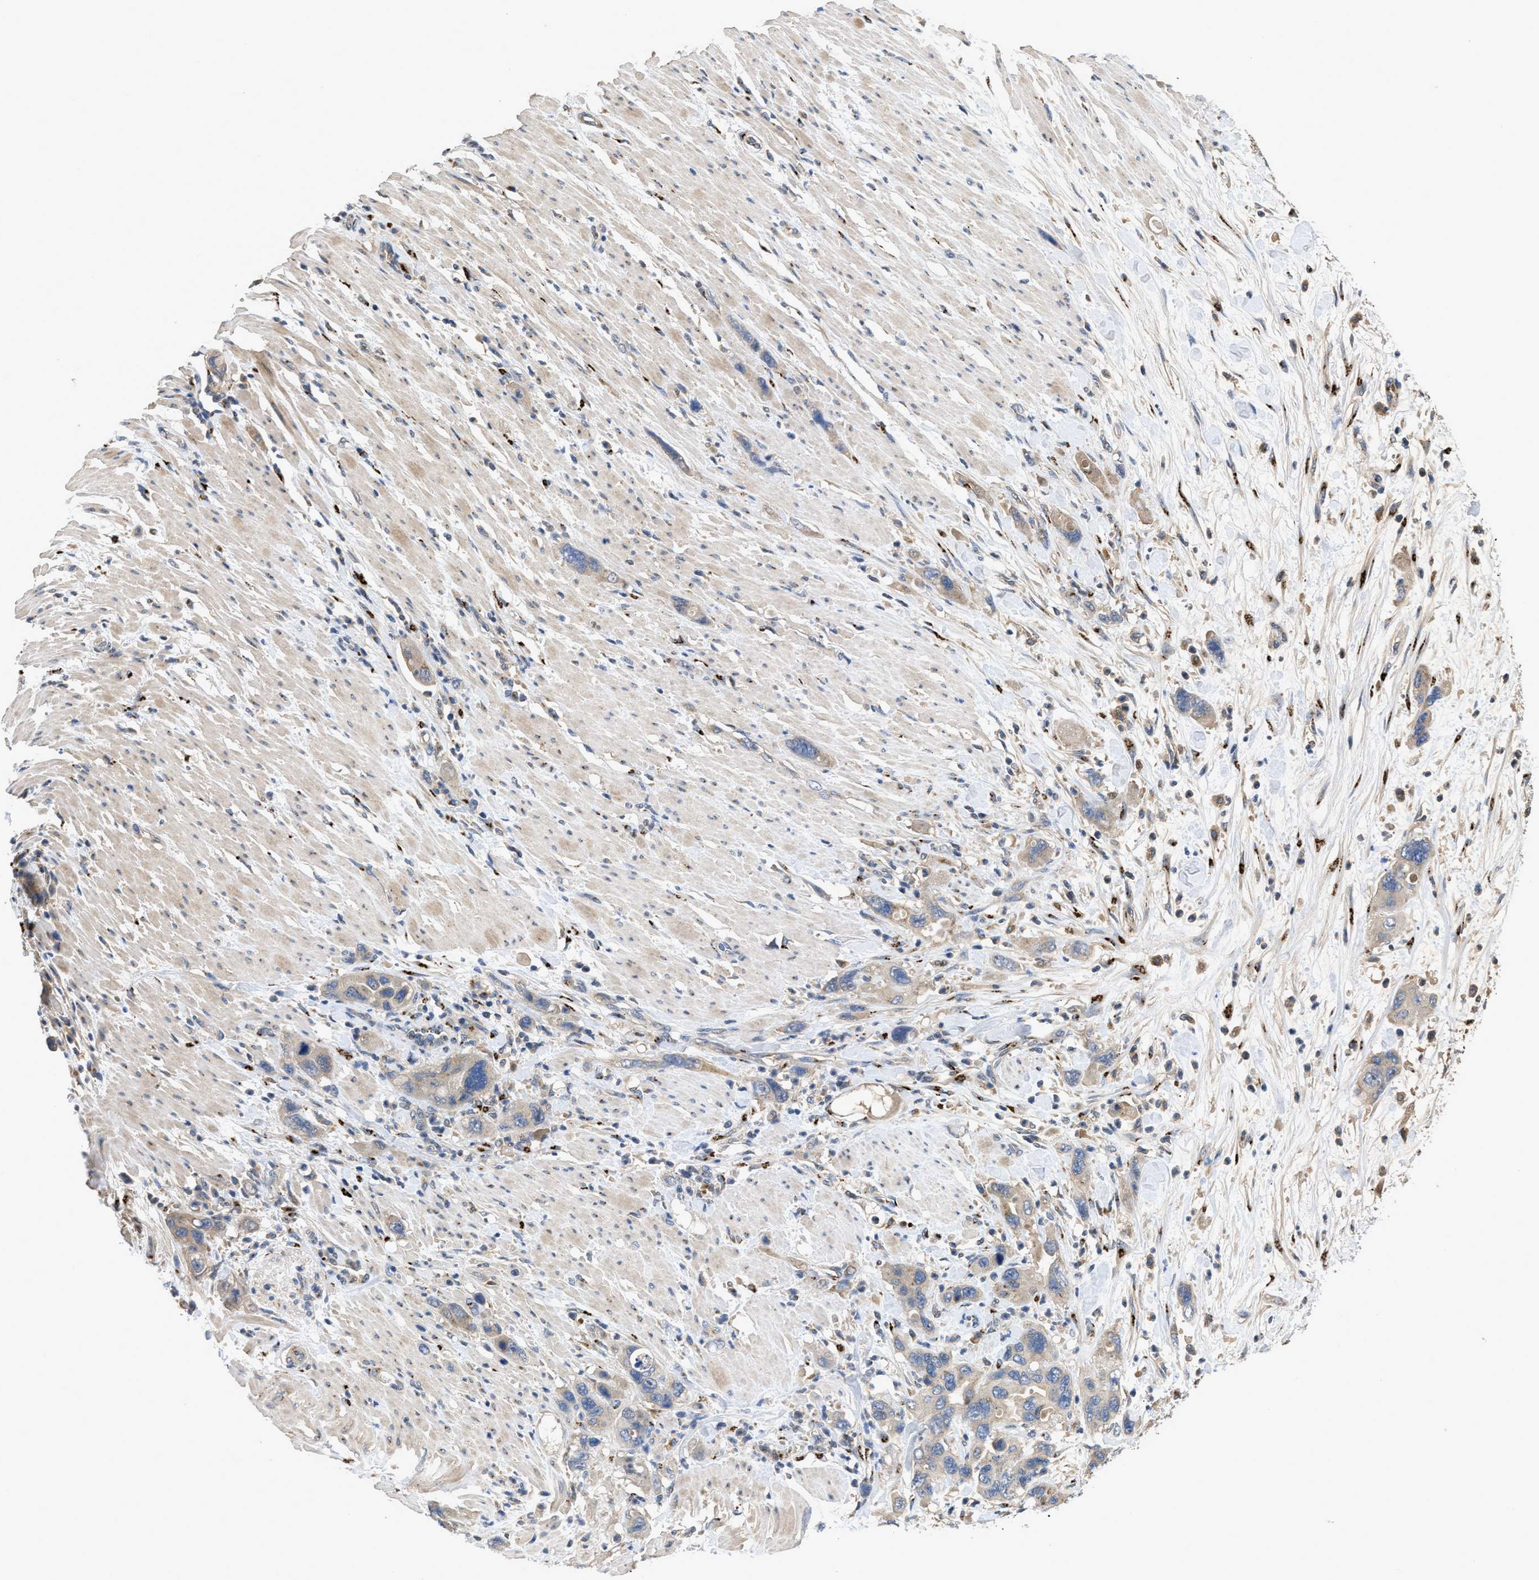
{"staining": {"intensity": "moderate", "quantity": ">75%", "location": "cytoplasmic/membranous"}, "tissue": "pancreatic cancer", "cell_type": "Tumor cells", "image_type": "cancer", "snomed": [{"axis": "morphology", "description": "Normal tissue, NOS"}, {"axis": "morphology", "description": "Adenocarcinoma, NOS"}, {"axis": "topography", "description": "Pancreas"}], "caption": "The image displays immunohistochemical staining of pancreatic adenocarcinoma. There is moderate cytoplasmic/membranous staining is seen in about >75% of tumor cells.", "gene": "SIK2", "patient": {"sex": "female", "age": 71}}